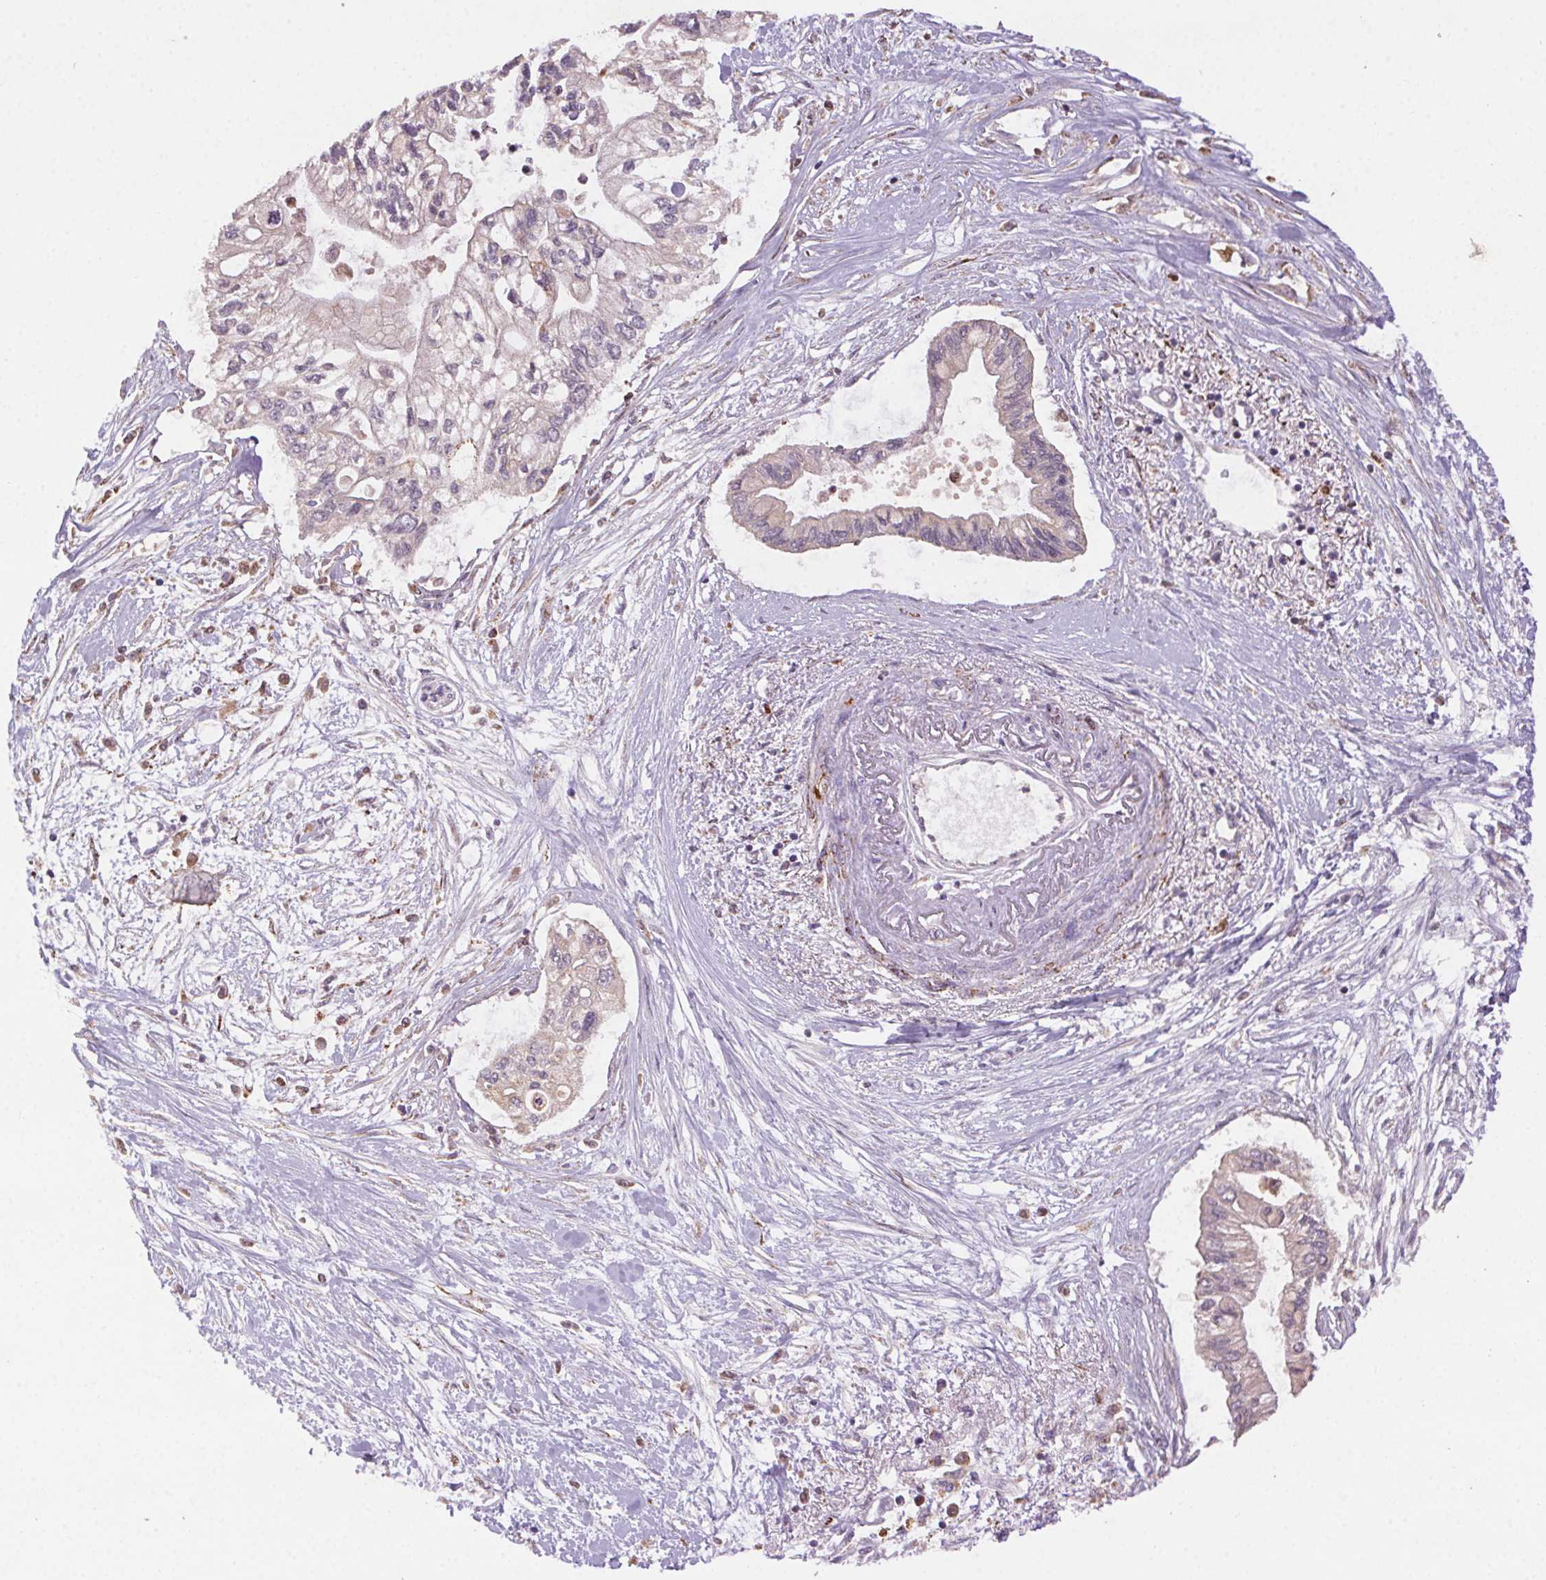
{"staining": {"intensity": "weak", "quantity": "<25%", "location": "cytoplasmic/membranous"}, "tissue": "pancreatic cancer", "cell_type": "Tumor cells", "image_type": "cancer", "snomed": [{"axis": "morphology", "description": "Adenocarcinoma, NOS"}, {"axis": "topography", "description": "Pancreas"}], "caption": "This photomicrograph is of pancreatic cancer (adenocarcinoma) stained with immunohistochemistry to label a protein in brown with the nuclei are counter-stained blue. There is no expression in tumor cells. Brightfield microscopy of IHC stained with DAB (brown) and hematoxylin (blue), captured at high magnification.", "gene": "FNBP1L", "patient": {"sex": "female", "age": 77}}